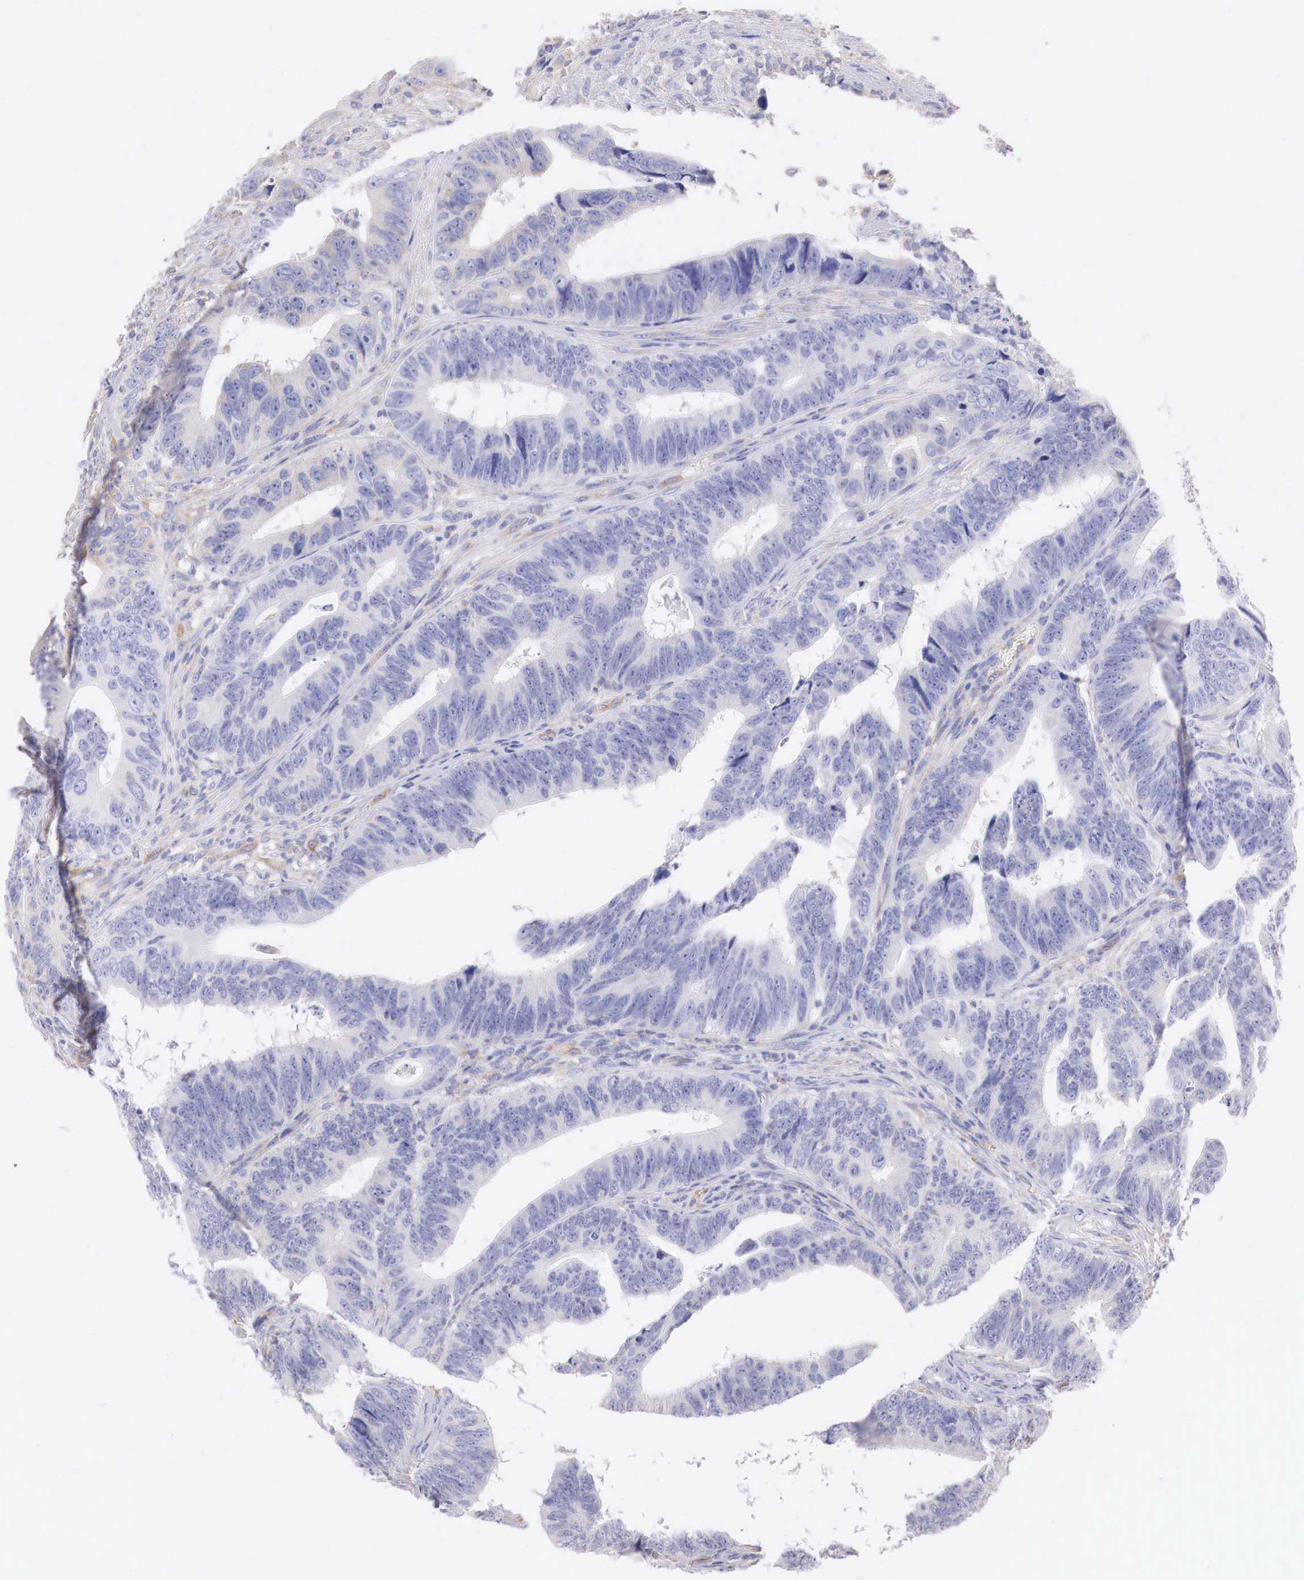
{"staining": {"intensity": "negative", "quantity": "none", "location": "none"}, "tissue": "colorectal cancer", "cell_type": "Tumor cells", "image_type": "cancer", "snomed": [{"axis": "morphology", "description": "Adenocarcinoma, NOS"}, {"axis": "topography", "description": "Colon"}], "caption": "Immunohistochemistry (IHC) micrograph of human colorectal cancer (adenocarcinoma) stained for a protein (brown), which demonstrates no staining in tumor cells.", "gene": "RDX", "patient": {"sex": "female", "age": 78}}